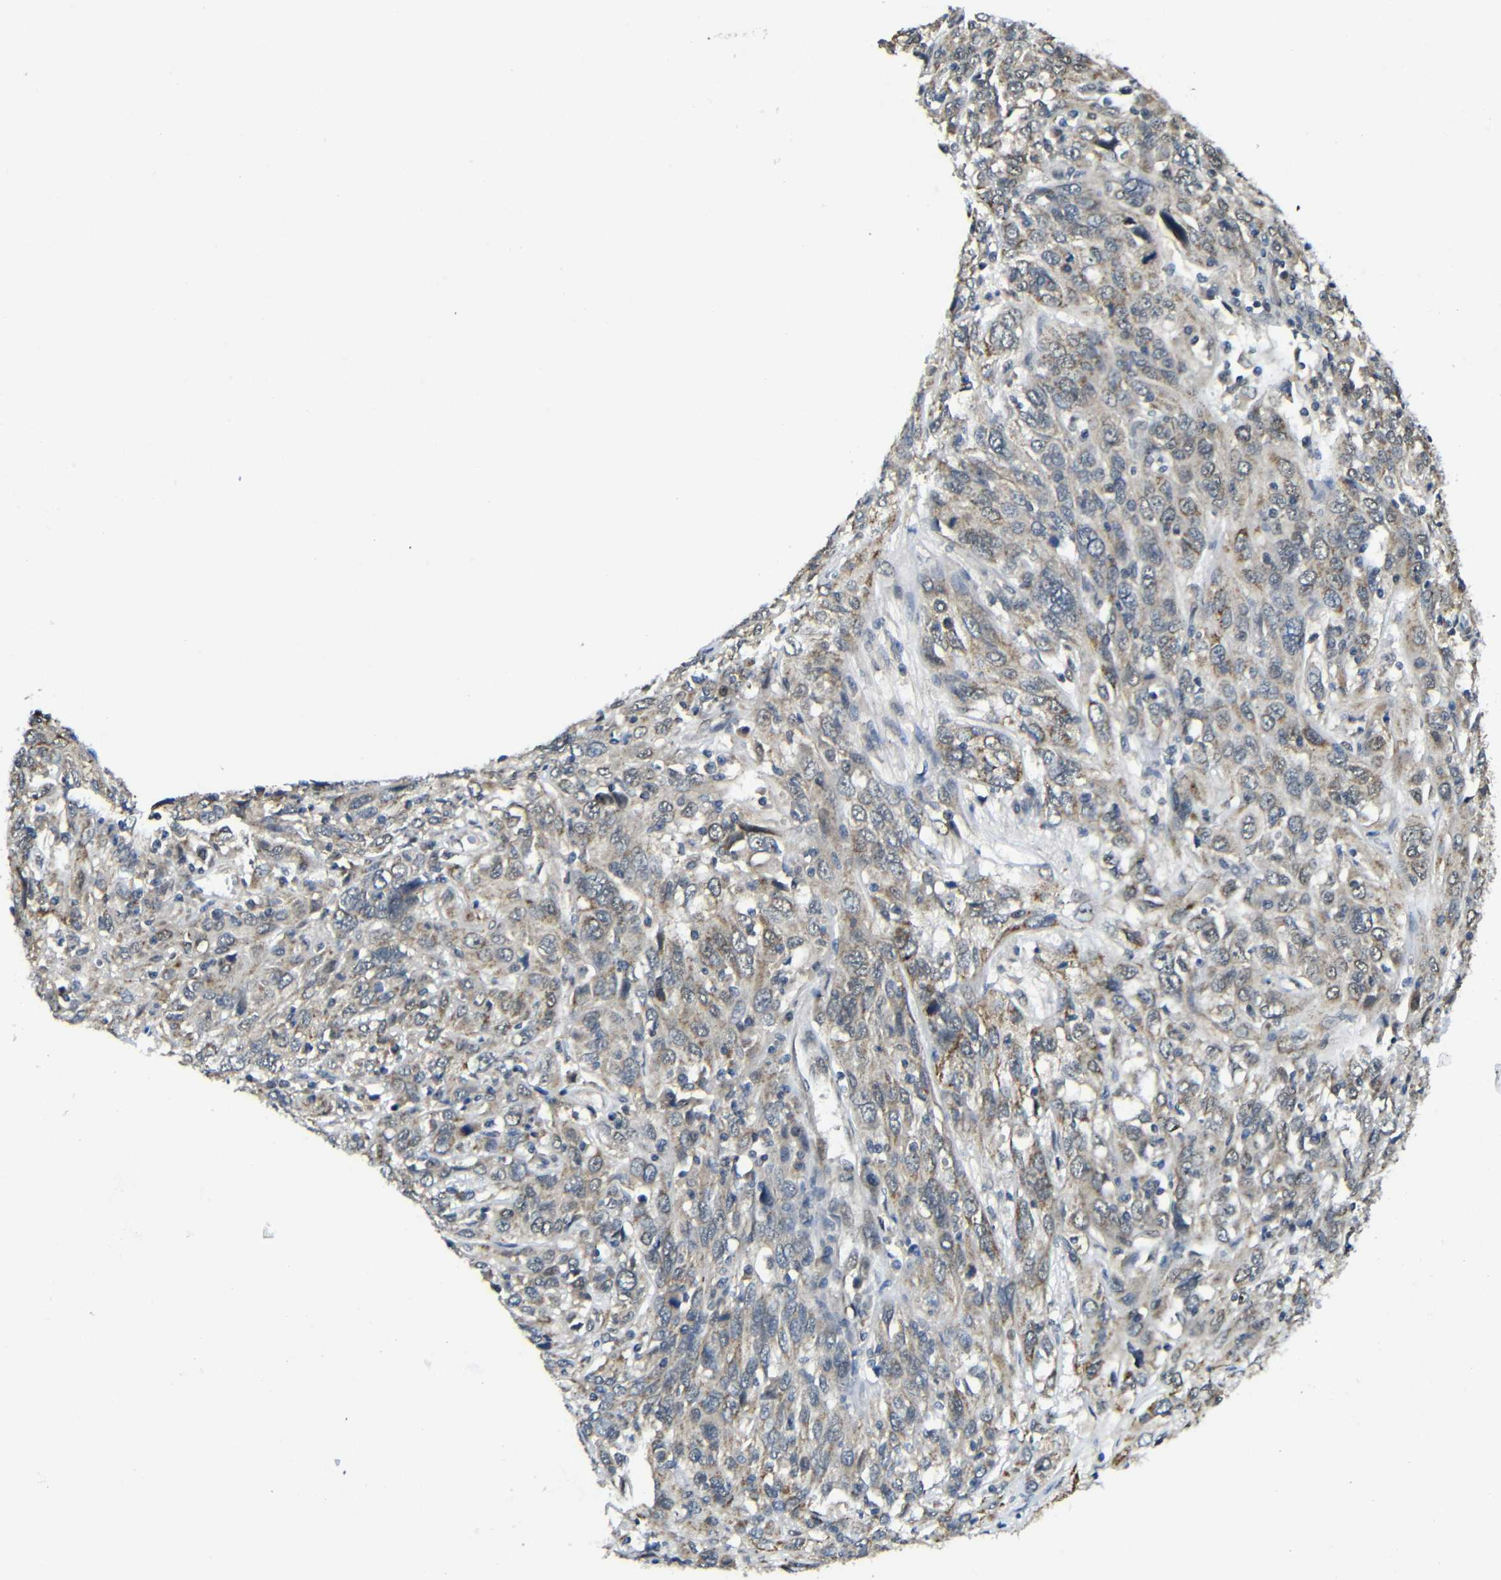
{"staining": {"intensity": "moderate", "quantity": "25%-75%", "location": "cytoplasmic/membranous"}, "tissue": "cervical cancer", "cell_type": "Tumor cells", "image_type": "cancer", "snomed": [{"axis": "morphology", "description": "Squamous cell carcinoma, NOS"}, {"axis": "topography", "description": "Cervix"}], "caption": "Immunohistochemistry of cervical squamous cell carcinoma displays medium levels of moderate cytoplasmic/membranous positivity in about 25%-75% of tumor cells. (DAB IHC with brightfield microscopy, high magnification).", "gene": "FAM172A", "patient": {"sex": "female", "age": 46}}